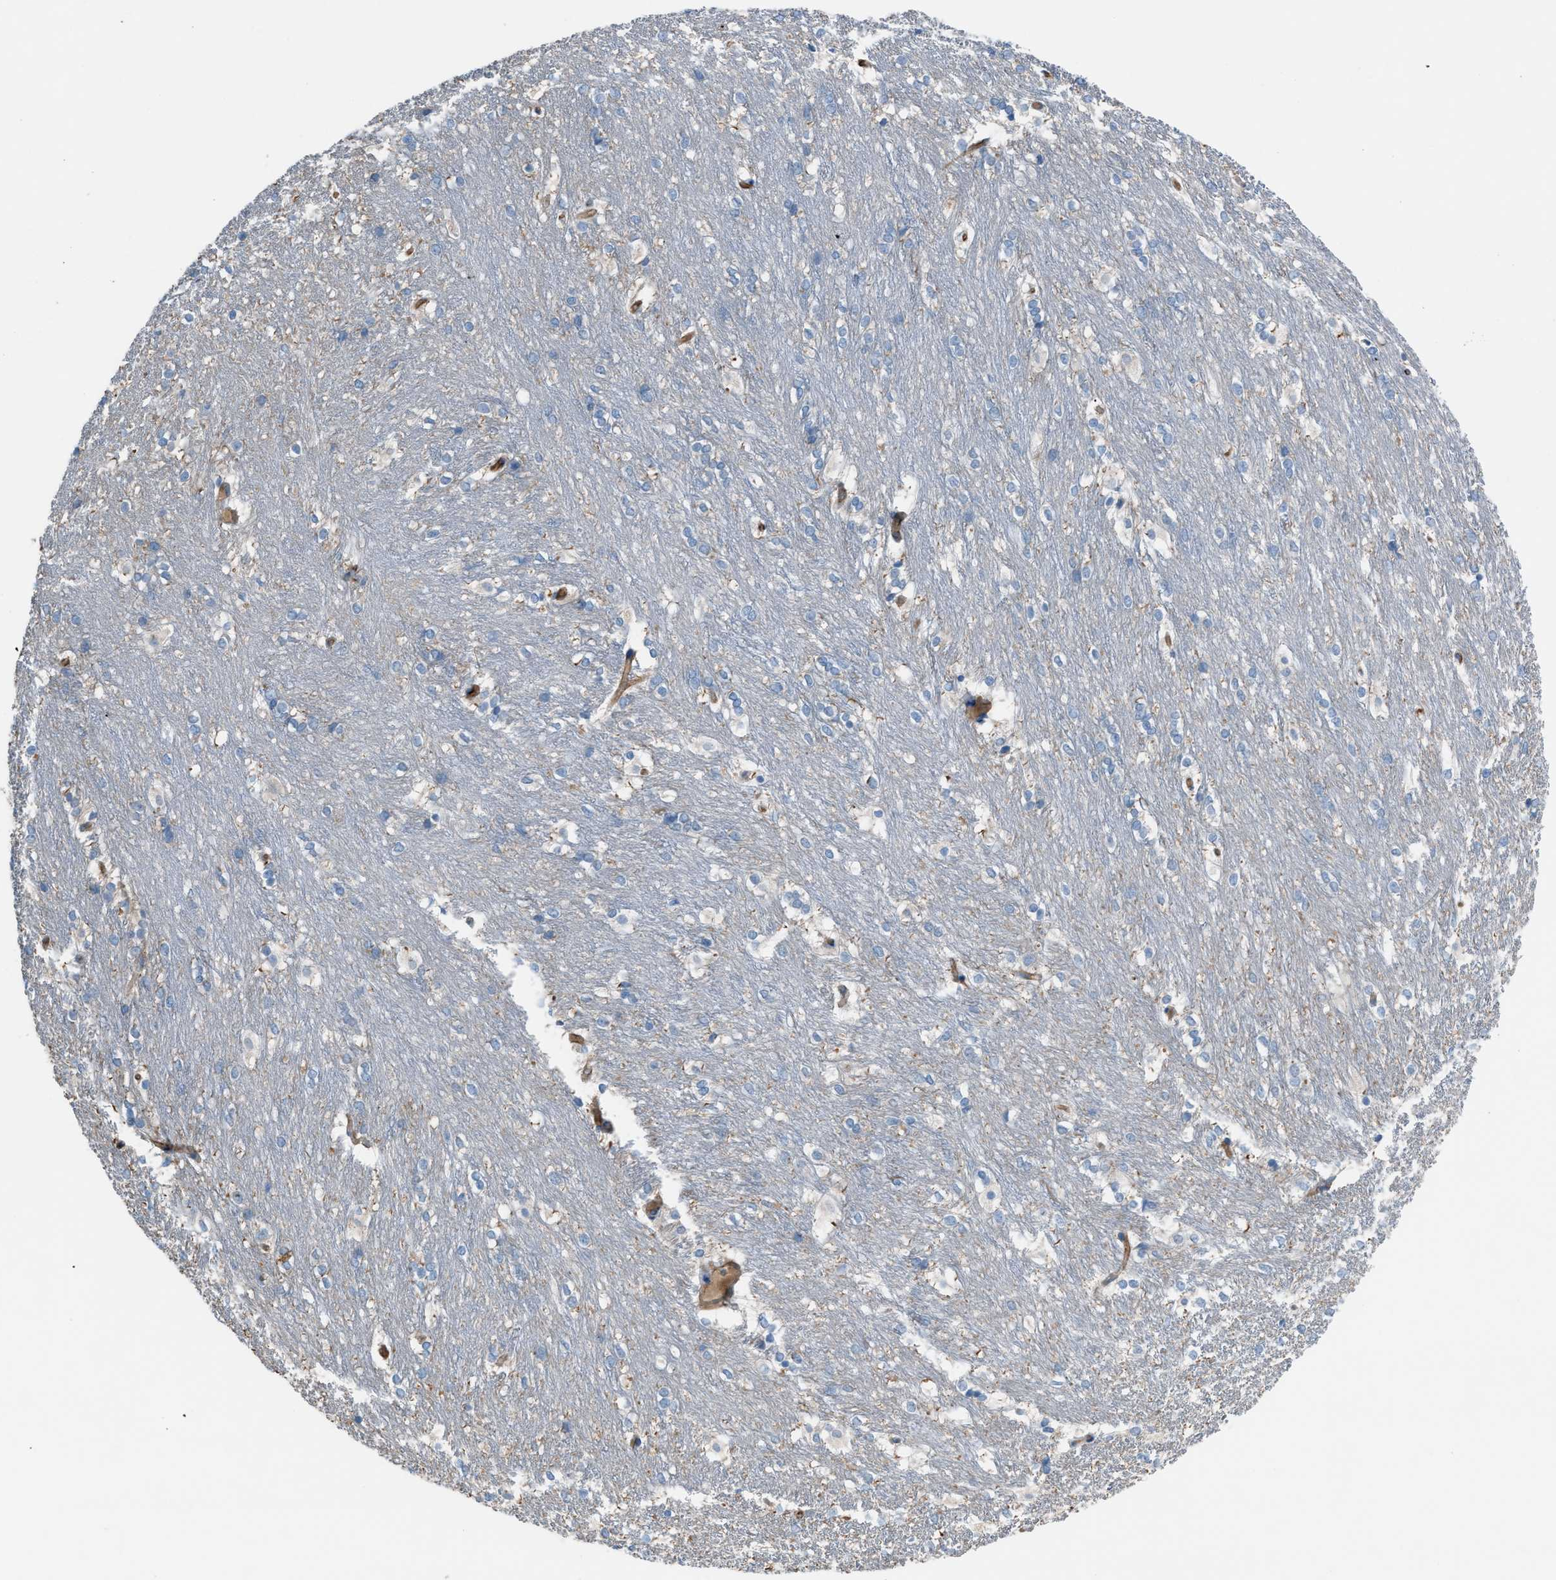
{"staining": {"intensity": "negative", "quantity": "none", "location": "none"}, "tissue": "caudate", "cell_type": "Glial cells", "image_type": "normal", "snomed": [{"axis": "morphology", "description": "Normal tissue, NOS"}, {"axis": "topography", "description": "Lateral ventricle wall"}], "caption": "Glial cells show no significant expression in unremarkable caudate. (DAB (3,3'-diaminobenzidine) IHC with hematoxylin counter stain).", "gene": "CABP7", "patient": {"sex": "female", "age": 19}}